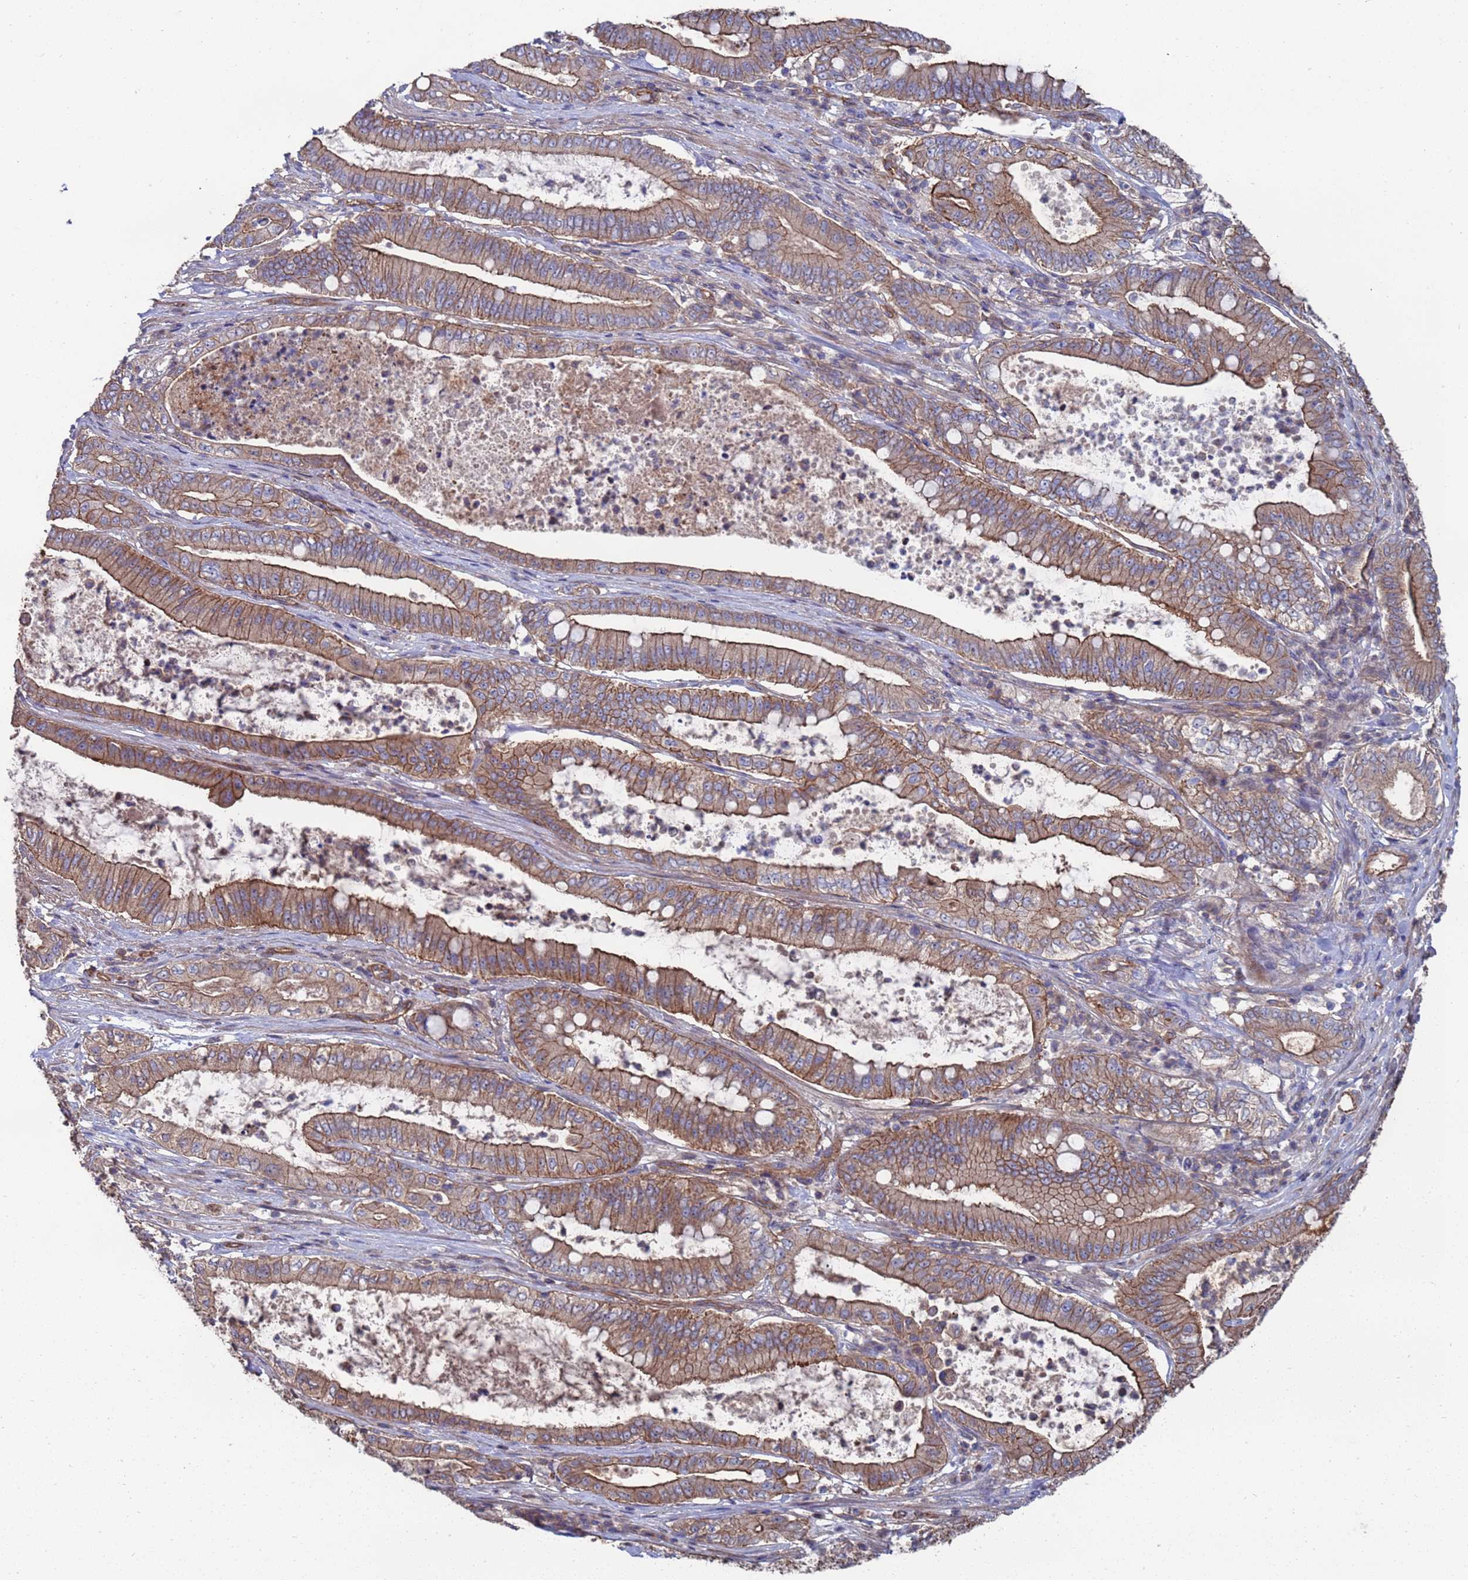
{"staining": {"intensity": "moderate", "quantity": ">75%", "location": "cytoplasmic/membranous"}, "tissue": "pancreatic cancer", "cell_type": "Tumor cells", "image_type": "cancer", "snomed": [{"axis": "morphology", "description": "Adenocarcinoma, NOS"}, {"axis": "topography", "description": "Pancreas"}], "caption": "Tumor cells display medium levels of moderate cytoplasmic/membranous positivity in about >75% of cells in adenocarcinoma (pancreatic). The staining is performed using DAB brown chromogen to label protein expression. The nuclei are counter-stained blue using hematoxylin.", "gene": "NDUFAF6", "patient": {"sex": "male", "age": 71}}